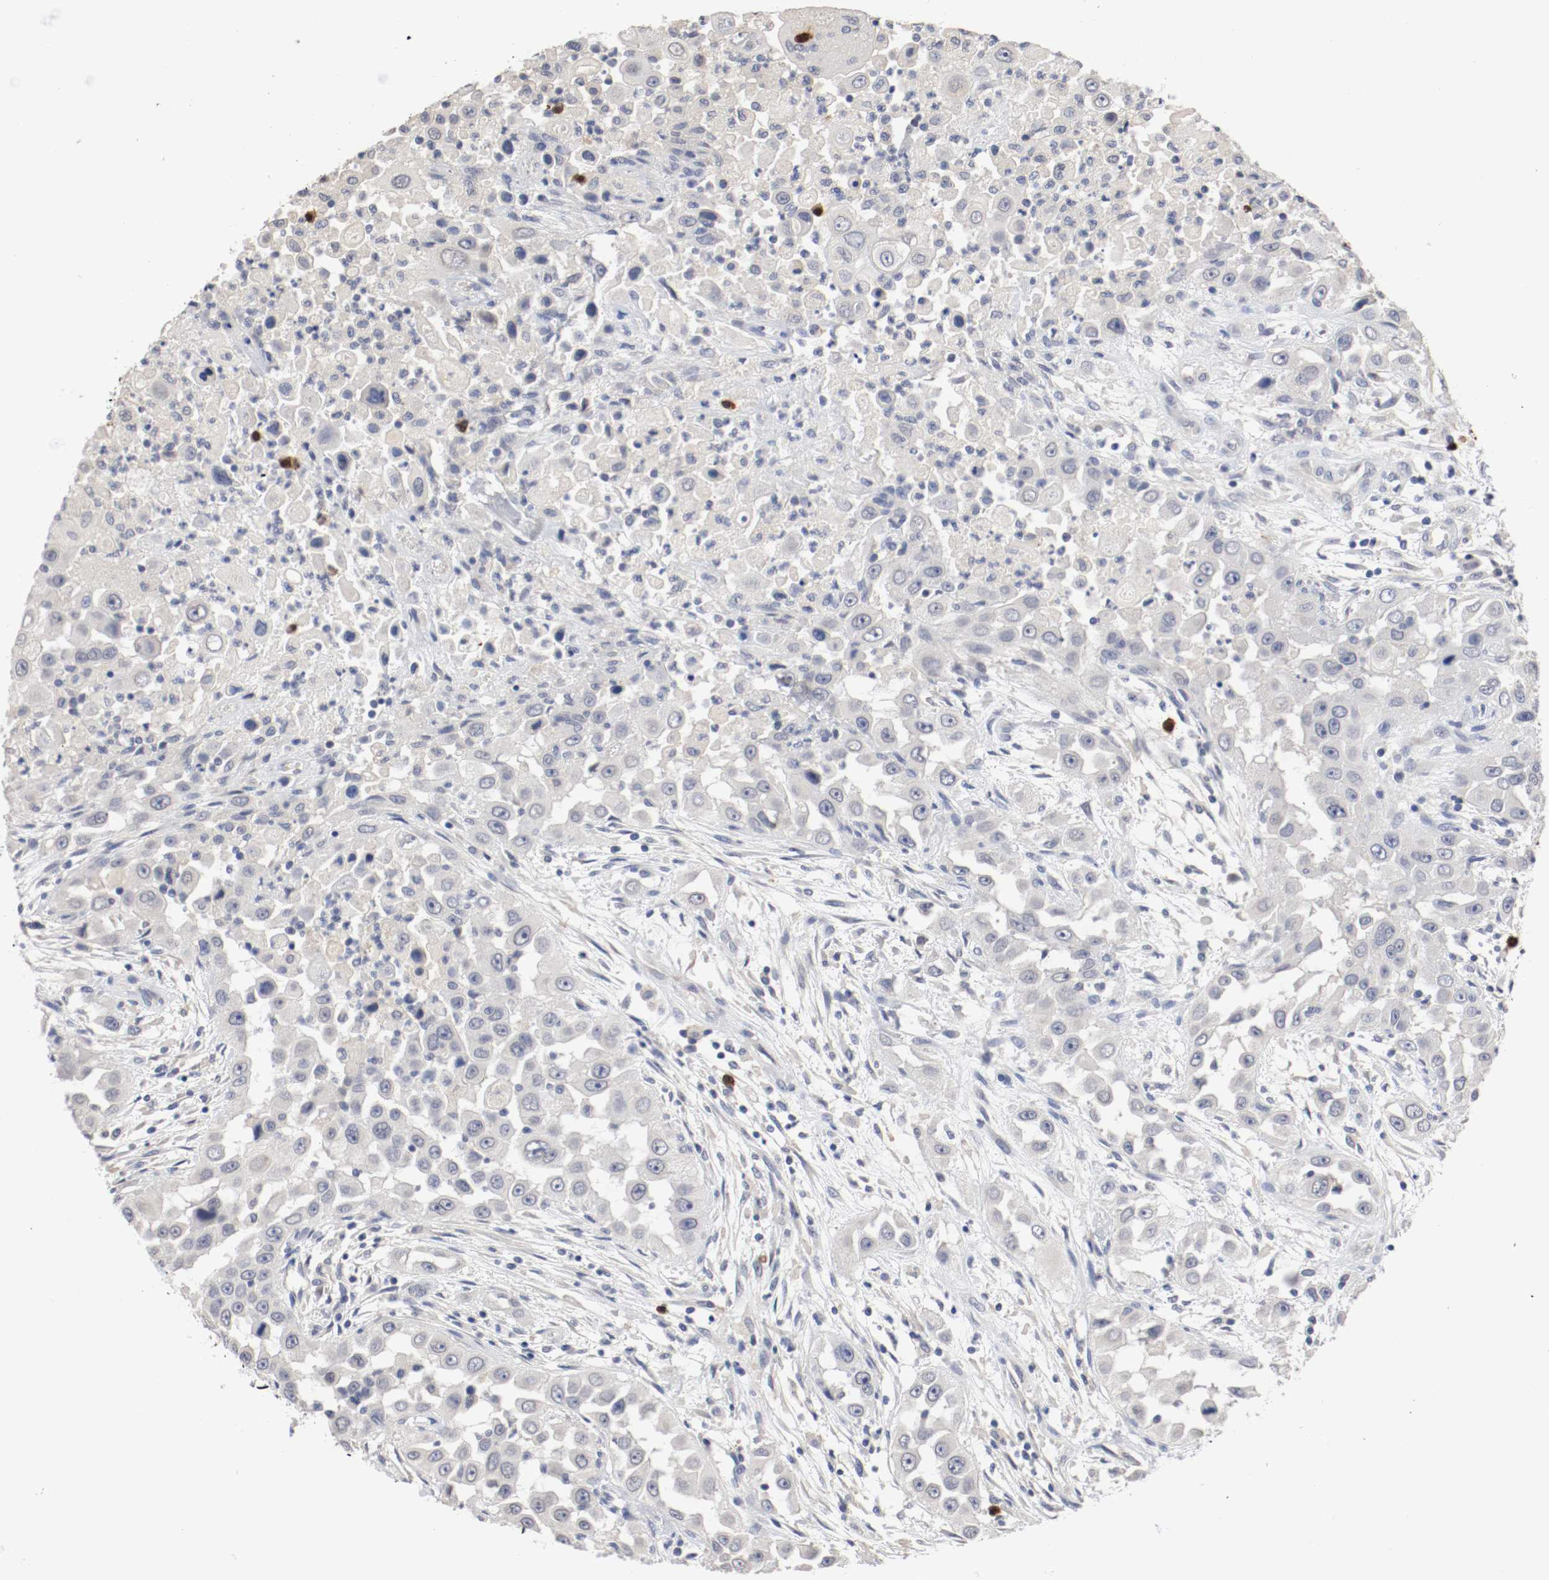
{"staining": {"intensity": "negative", "quantity": "none", "location": "none"}, "tissue": "head and neck cancer", "cell_type": "Tumor cells", "image_type": "cancer", "snomed": [{"axis": "morphology", "description": "Carcinoma, NOS"}, {"axis": "topography", "description": "Head-Neck"}], "caption": "This image is of head and neck cancer (carcinoma) stained with immunohistochemistry to label a protein in brown with the nuclei are counter-stained blue. There is no expression in tumor cells.", "gene": "CEBPE", "patient": {"sex": "male", "age": 87}}